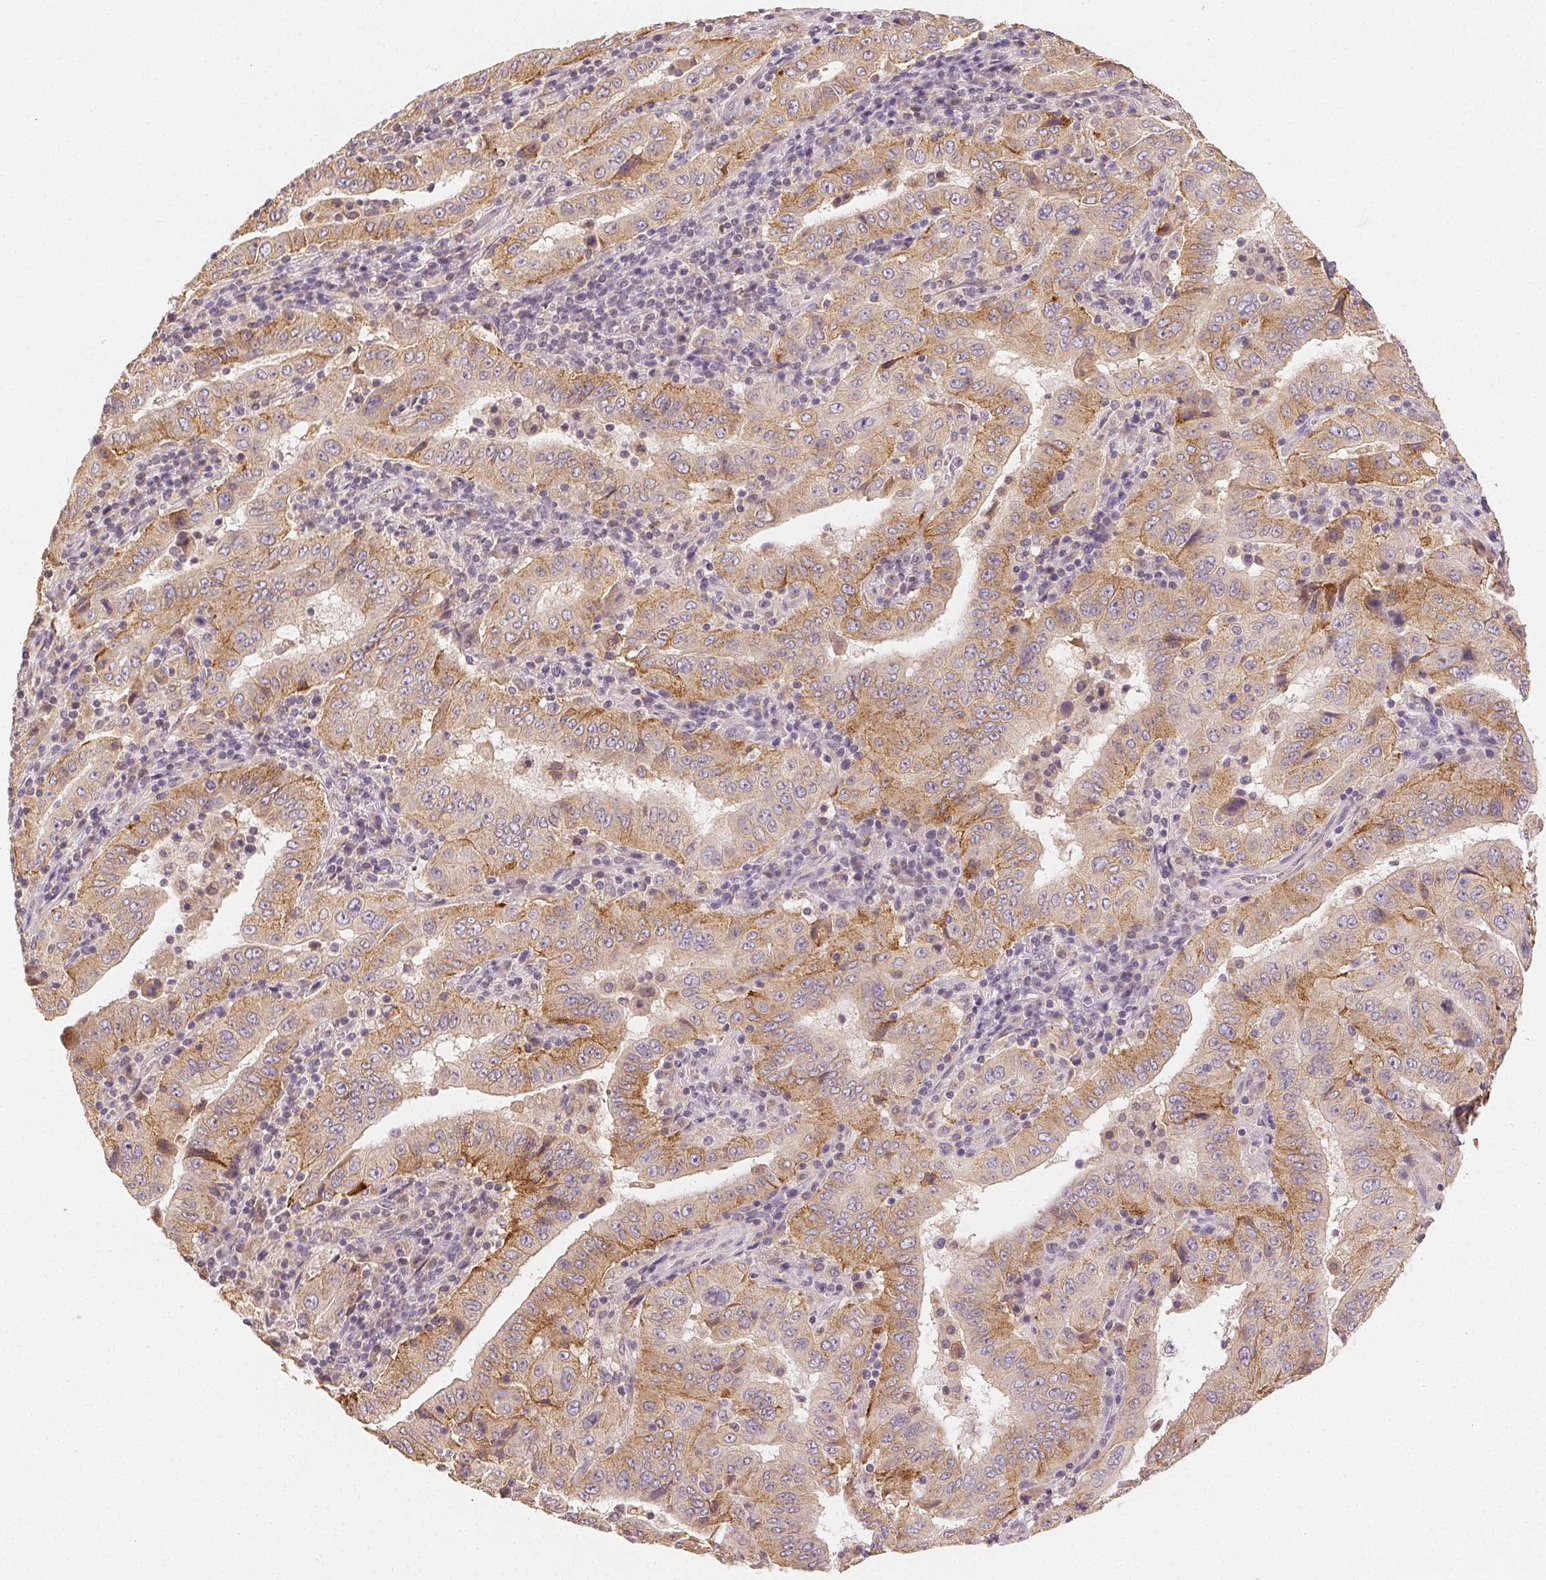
{"staining": {"intensity": "weak", "quantity": "25%-75%", "location": "cytoplasmic/membranous"}, "tissue": "pancreatic cancer", "cell_type": "Tumor cells", "image_type": "cancer", "snomed": [{"axis": "morphology", "description": "Adenocarcinoma, NOS"}, {"axis": "topography", "description": "Pancreas"}], "caption": "A photomicrograph of human pancreatic adenocarcinoma stained for a protein exhibits weak cytoplasmic/membranous brown staining in tumor cells.", "gene": "SEZ6L2", "patient": {"sex": "male", "age": 63}}